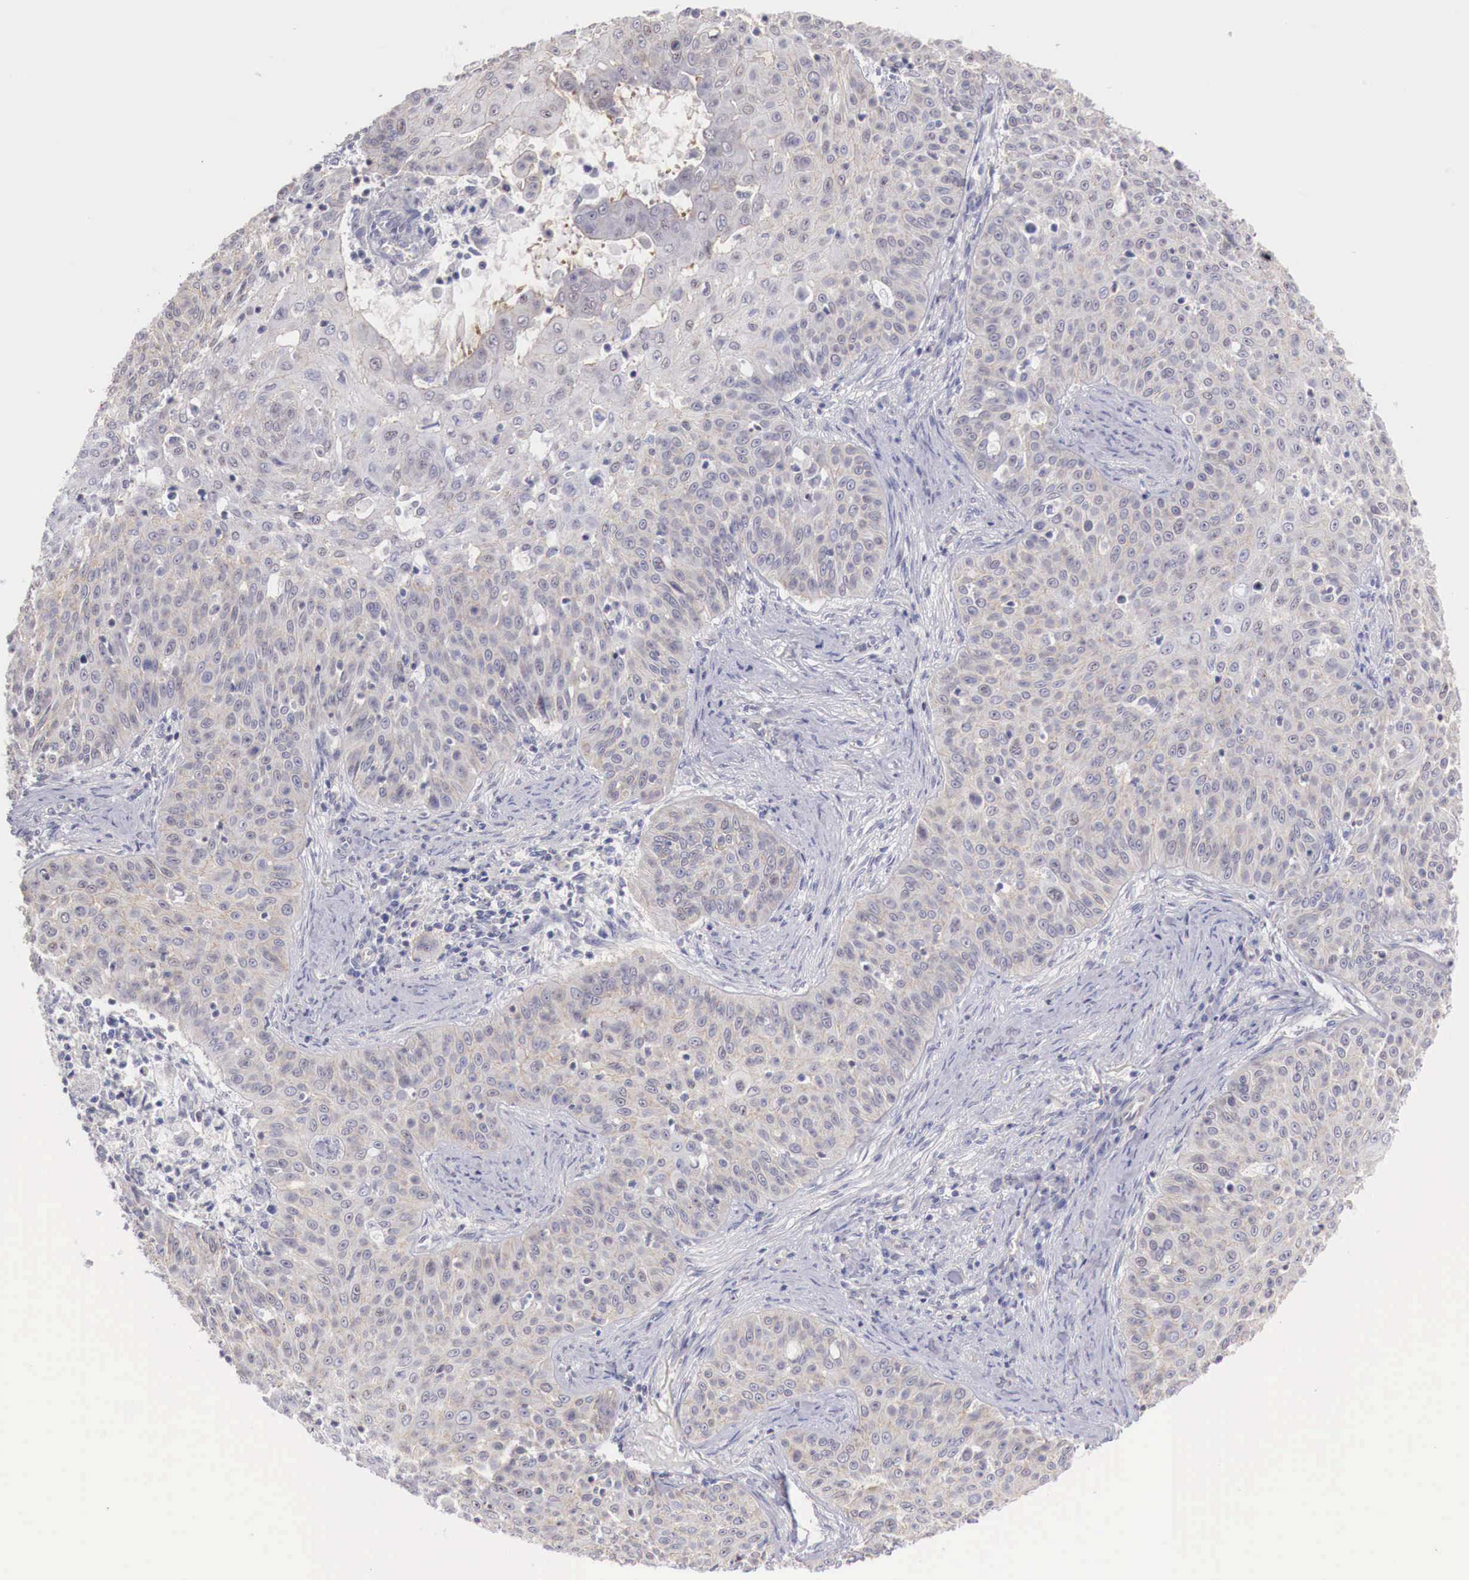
{"staining": {"intensity": "negative", "quantity": "none", "location": "none"}, "tissue": "skin cancer", "cell_type": "Tumor cells", "image_type": "cancer", "snomed": [{"axis": "morphology", "description": "Squamous cell carcinoma, NOS"}, {"axis": "topography", "description": "Skin"}], "caption": "Skin cancer was stained to show a protein in brown. There is no significant positivity in tumor cells.", "gene": "TRIM13", "patient": {"sex": "male", "age": 82}}